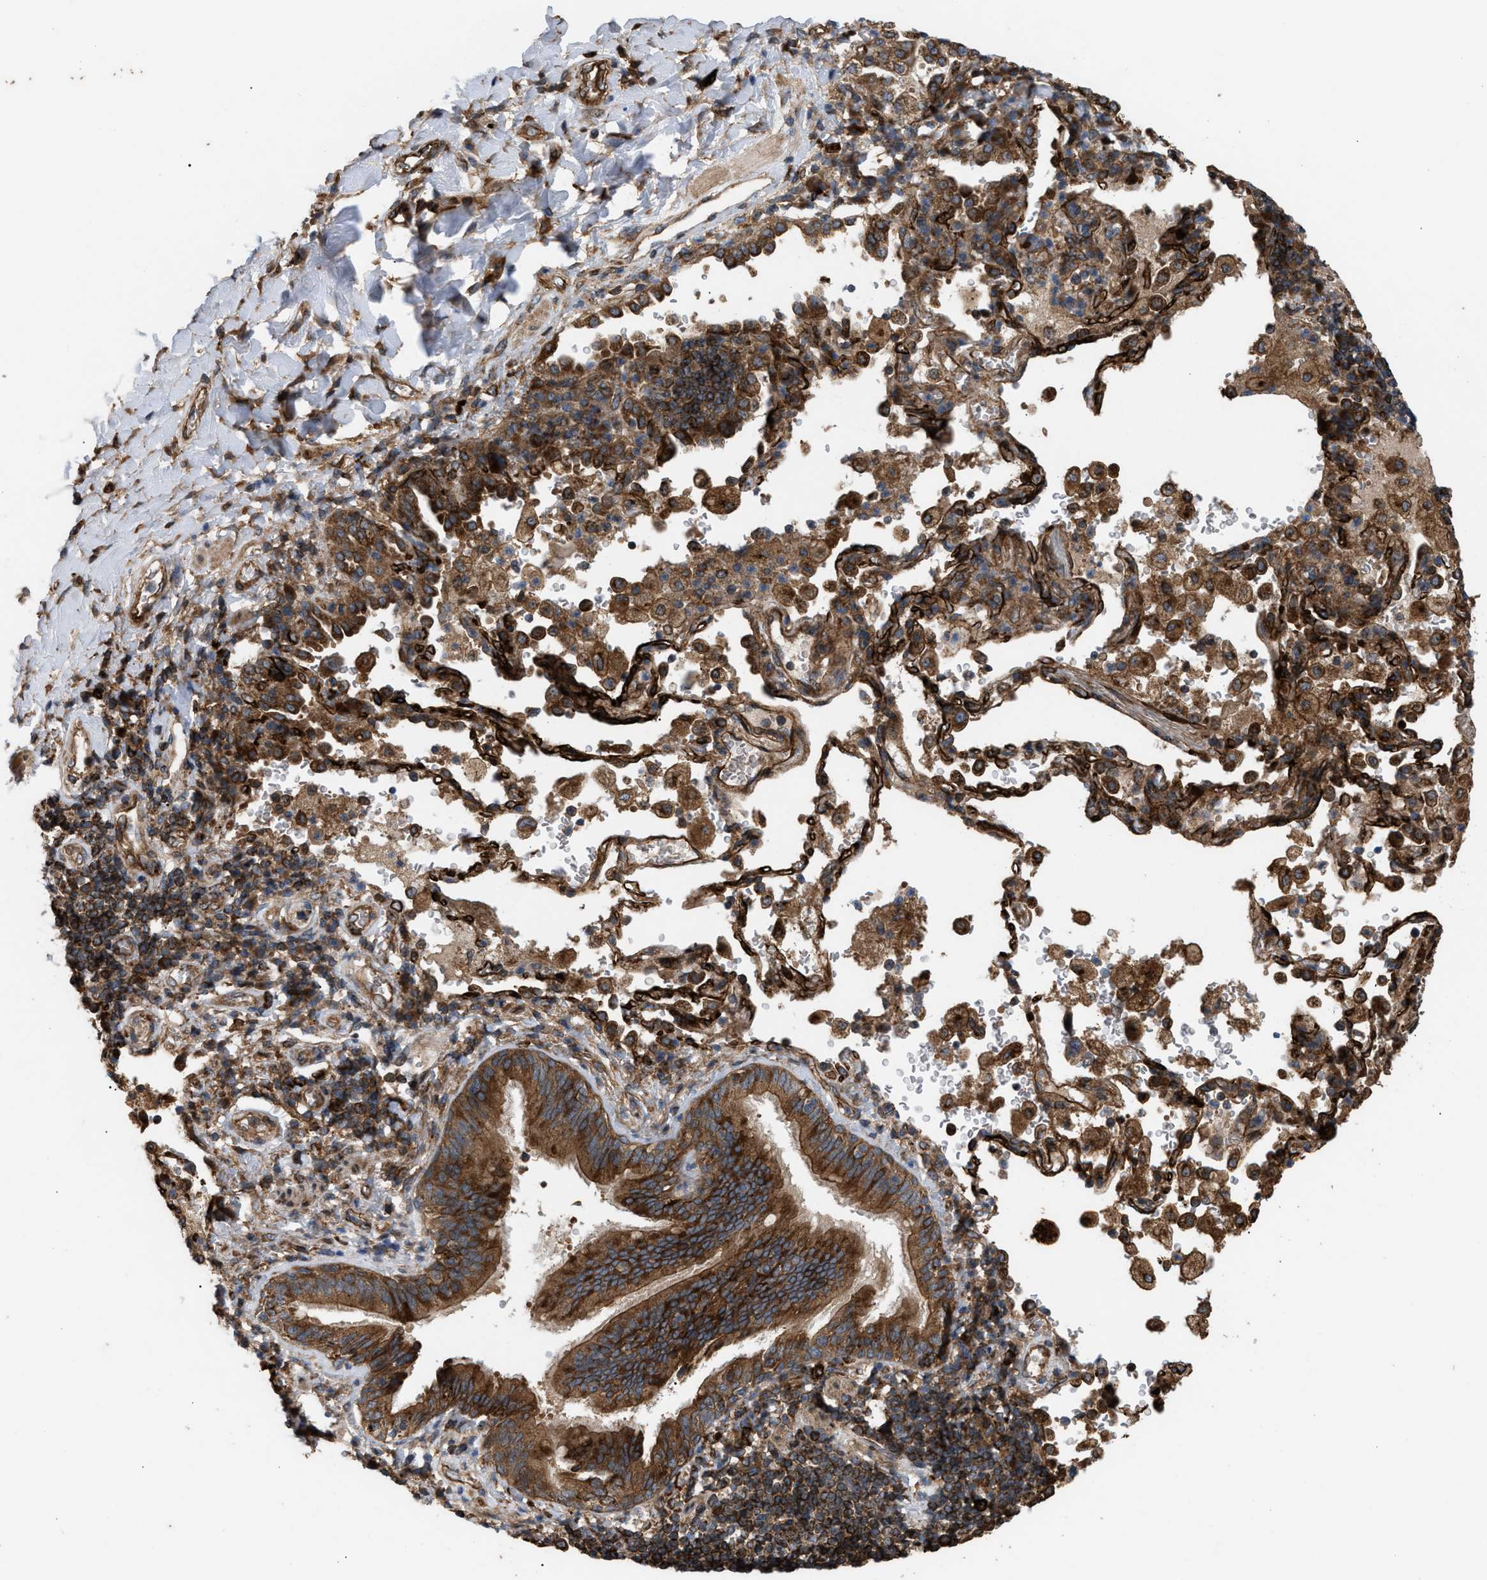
{"staining": {"intensity": "strong", "quantity": ">75%", "location": "cytoplasmic/membranous"}, "tissue": "lung cancer", "cell_type": "Tumor cells", "image_type": "cancer", "snomed": [{"axis": "morphology", "description": "Adenocarcinoma, NOS"}, {"axis": "topography", "description": "Lung"}], "caption": "Lung cancer stained with DAB (3,3'-diaminobenzidine) immunohistochemistry (IHC) demonstrates high levels of strong cytoplasmic/membranous positivity in approximately >75% of tumor cells. (DAB (3,3'-diaminobenzidine) IHC with brightfield microscopy, high magnification).", "gene": "GCC1", "patient": {"sex": "male", "age": 64}}